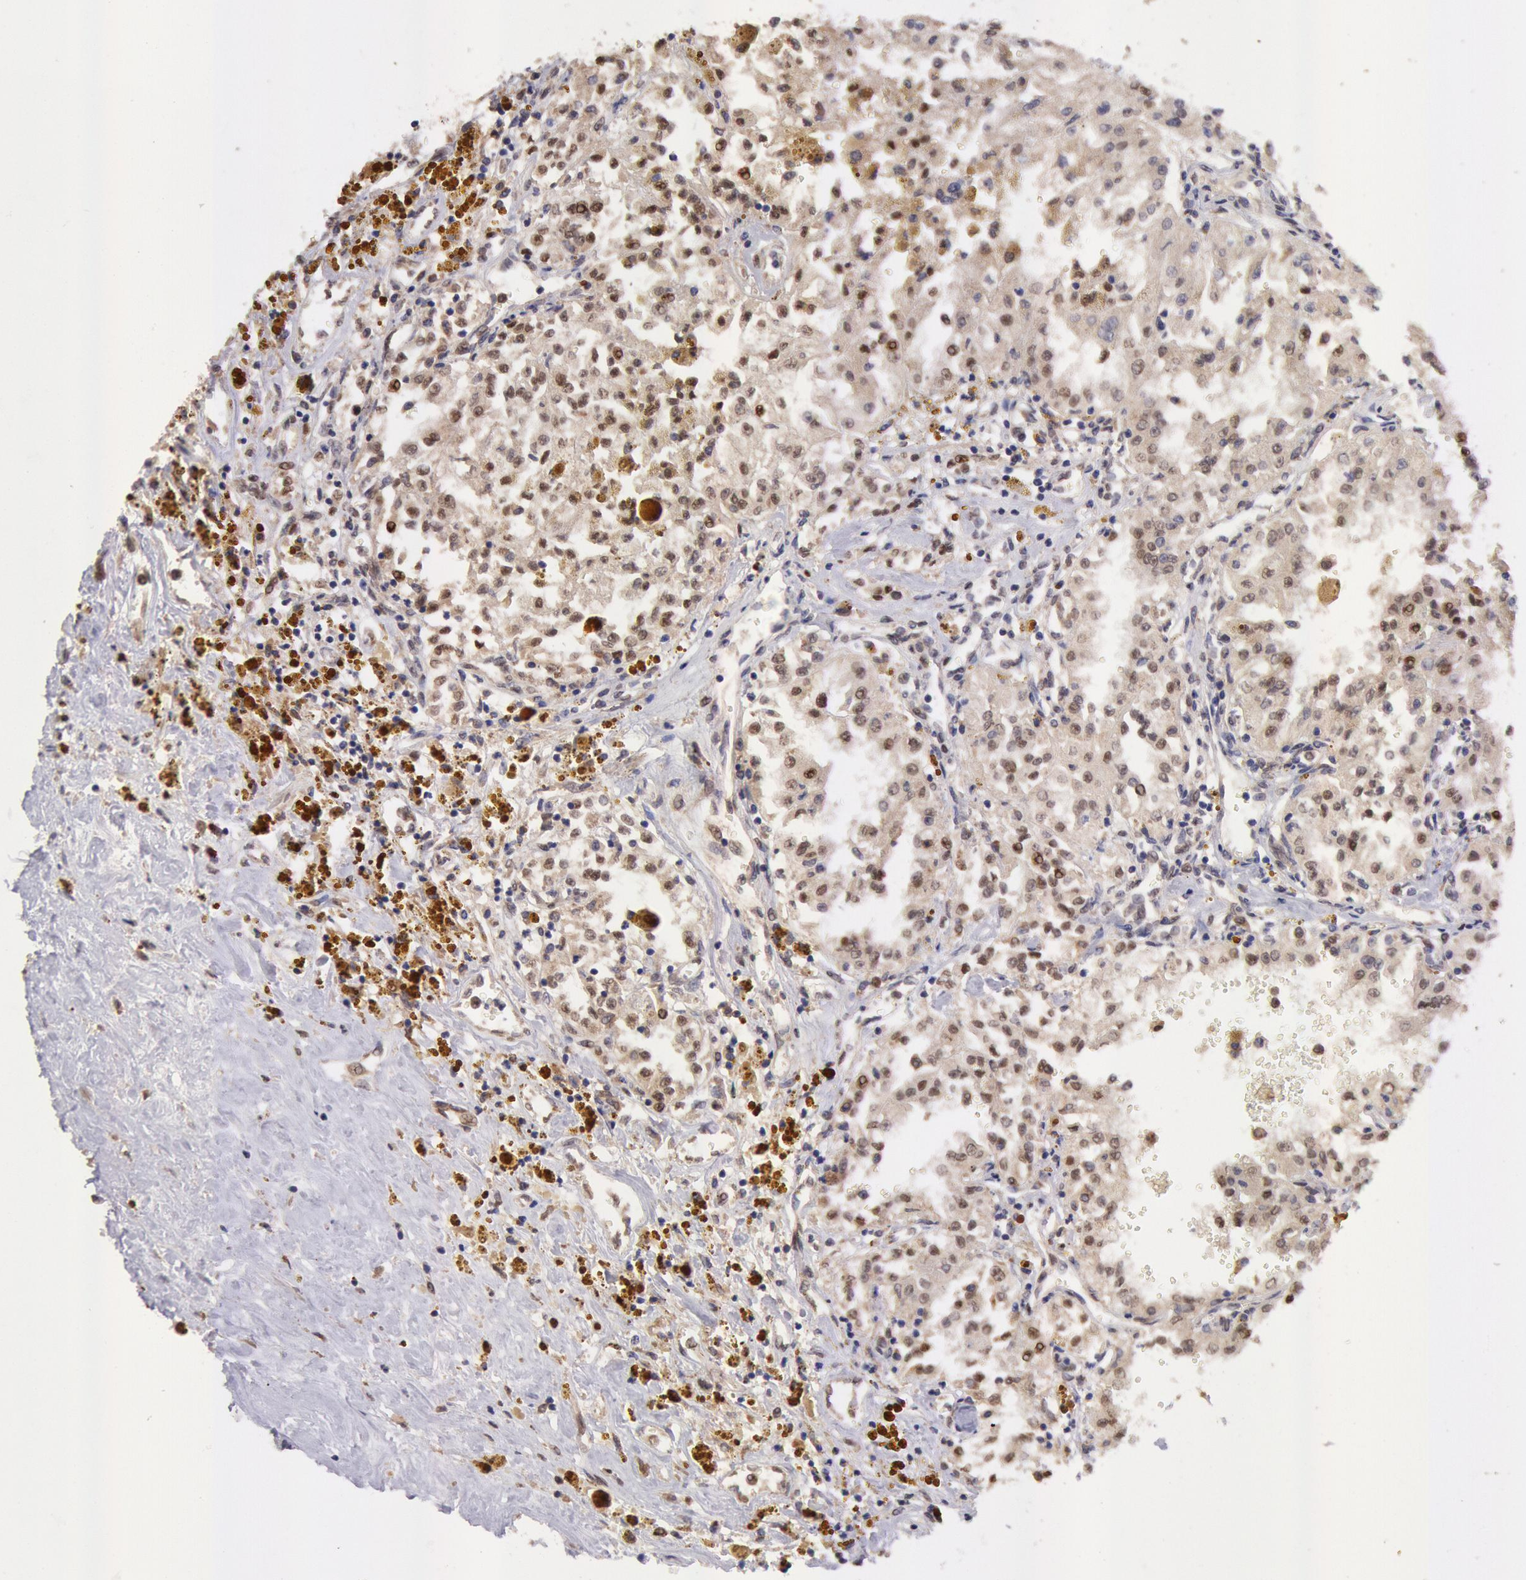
{"staining": {"intensity": "weak", "quantity": ">75%", "location": "cytoplasmic/membranous"}, "tissue": "renal cancer", "cell_type": "Tumor cells", "image_type": "cancer", "snomed": [{"axis": "morphology", "description": "Adenocarcinoma, NOS"}, {"axis": "topography", "description": "Kidney"}], "caption": "Renal adenocarcinoma stained with a brown dye exhibits weak cytoplasmic/membranous positive expression in about >75% of tumor cells.", "gene": "COMT", "patient": {"sex": "male", "age": 78}}